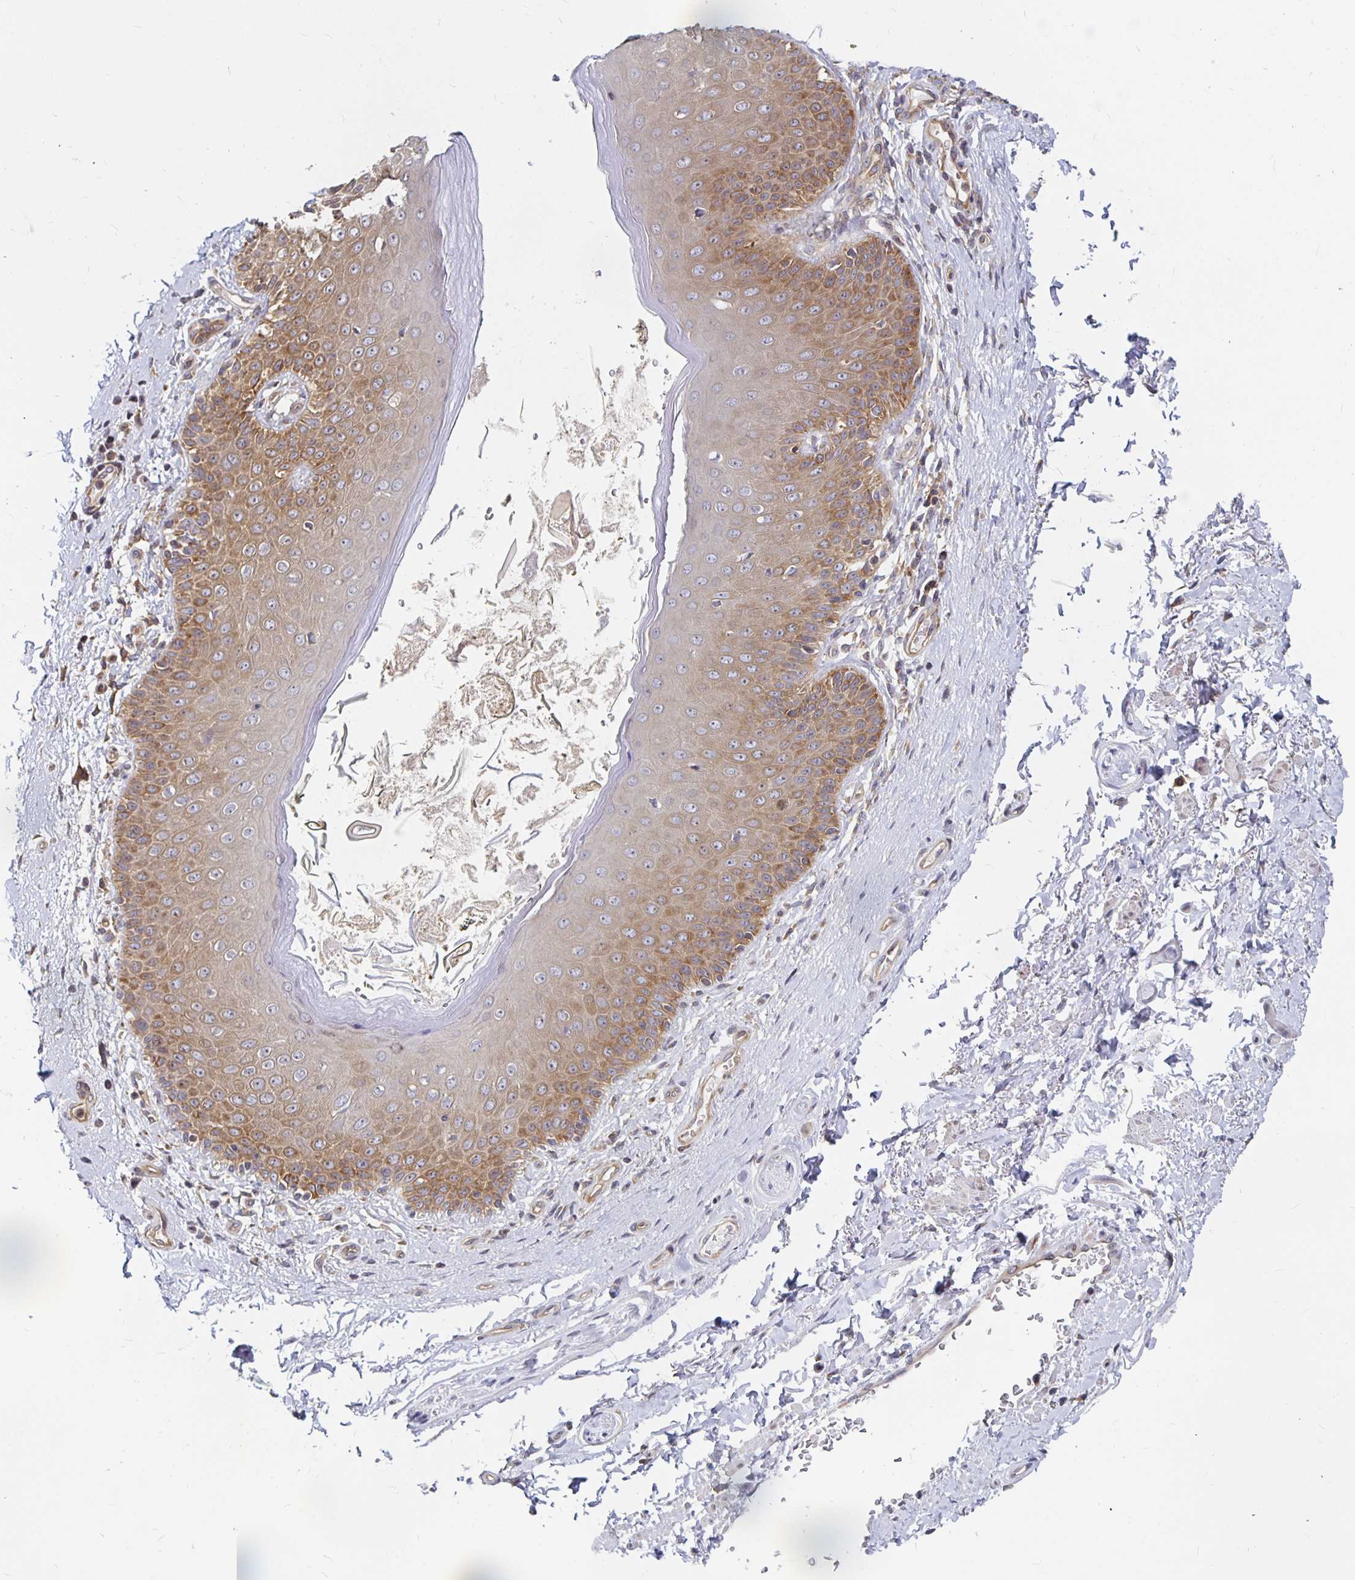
{"staining": {"intensity": "negative", "quantity": "none", "location": "none"}, "tissue": "adipose tissue", "cell_type": "Adipocytes", "image_type": "normal", "snomed": [{"axis": "morphology", "description": "Normal tissue, NOS"}, {"axis": "topography", "description": "Peripheral nerve tissue"}], "caption": "IHC histopathology image of unremarkable adipose tissue: adipose tissue stained with DAB exhibits no significant protein staining in adipocytes.", "gene": "PDAP1", "patient": {"sex": "male", "age": 51}}